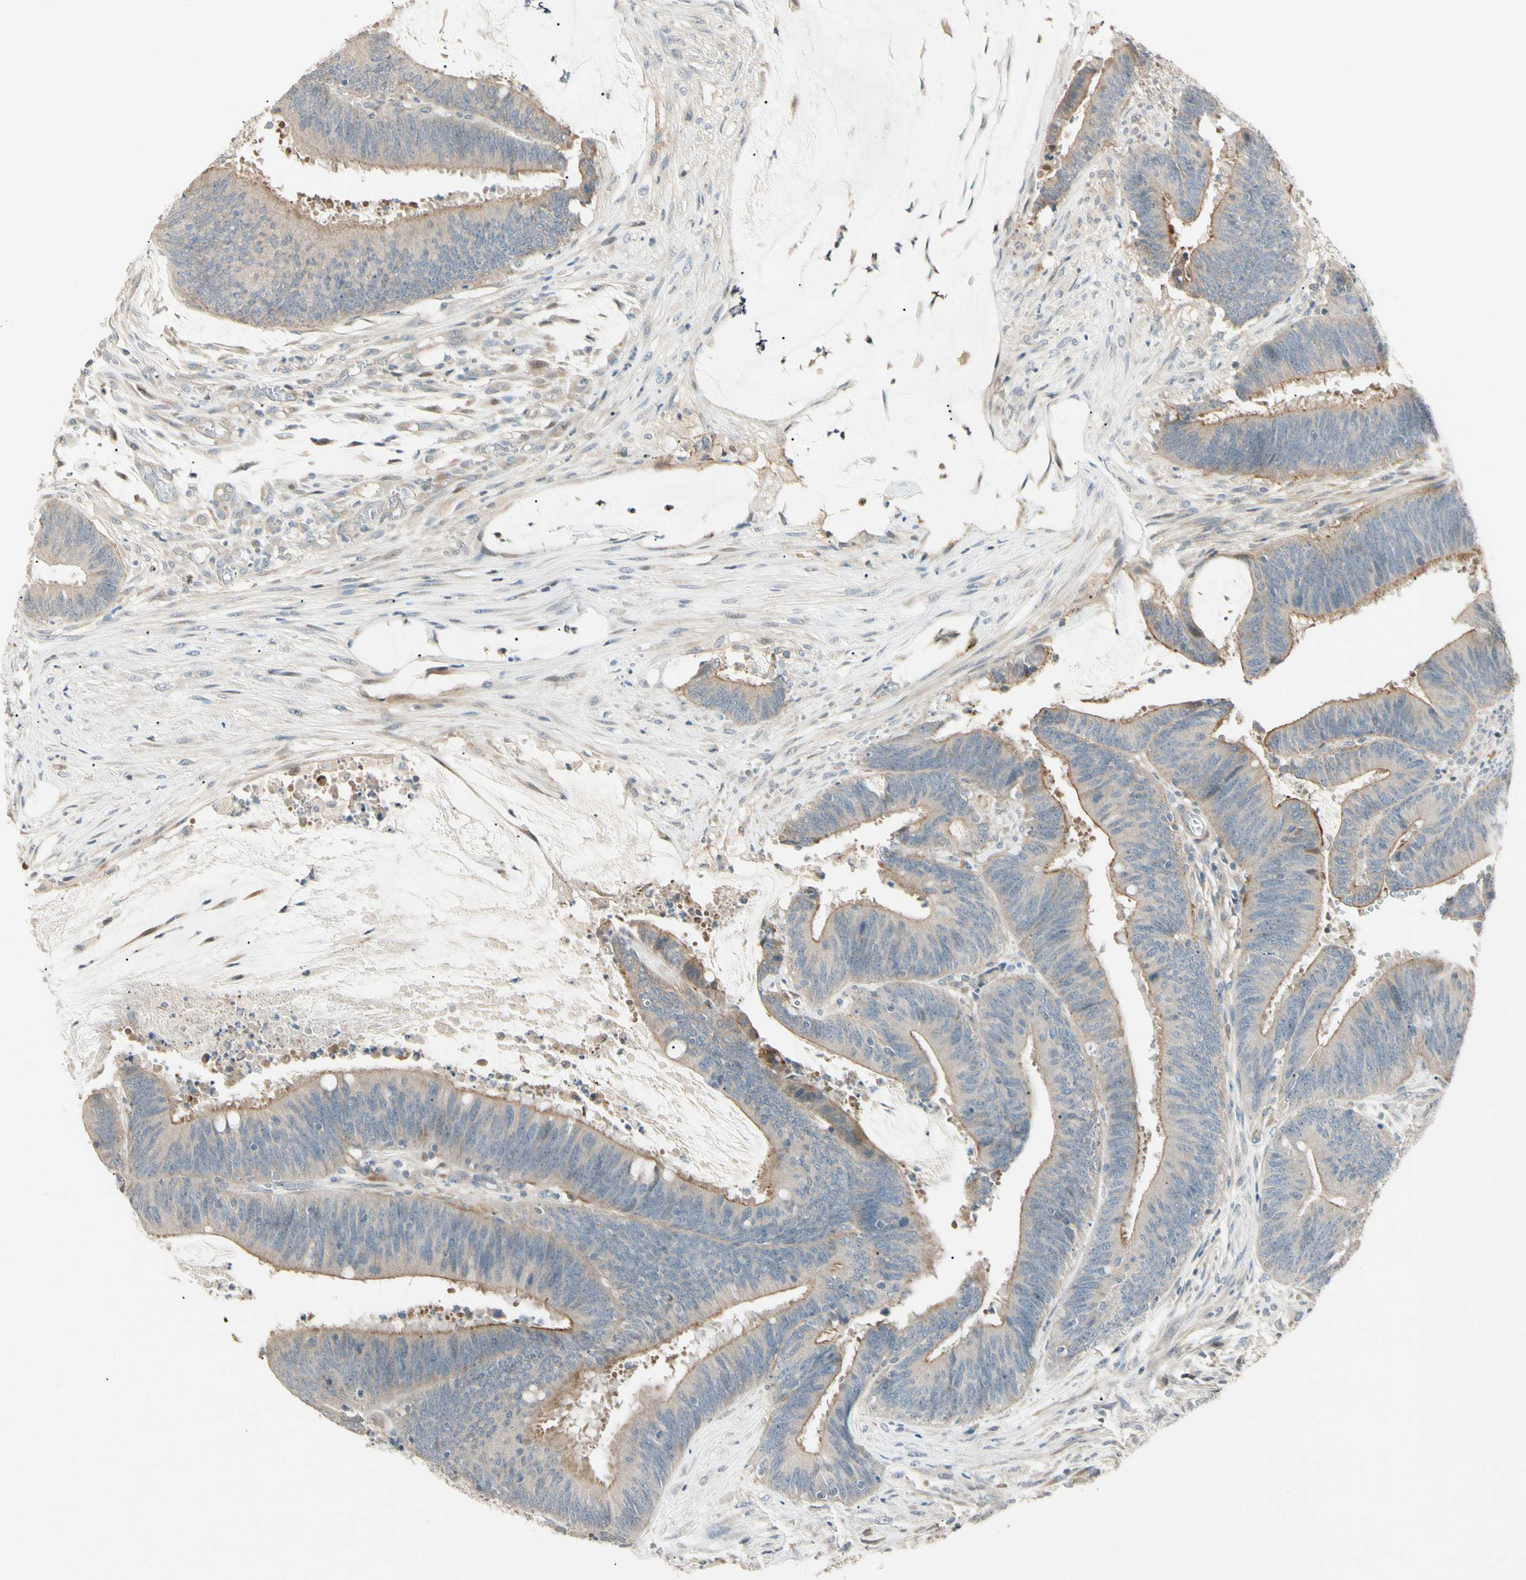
{"staining": {"intensity": "weak", "quantity": "25%-75%", "location": "cytoplasmic/membranous"}, "tissue": "colorectal cancer", "cell_type": "Tumor cells", "image_type": "cancer", "snomed": [{"axis": "morphology", "description": "Adenocarcinoma, NOS"}, {"axis": "topography", "description": "Rectum"}], "caption": "Approximately 25%-75% of tumor cells in colorectal adenocarcinoma exhibit weak cytoplasmic/membranous protein positivity as visualized by brown immunohistochemical staining.", "gene": "P3H2", "patient": {"sex": "female", "age": 66}}